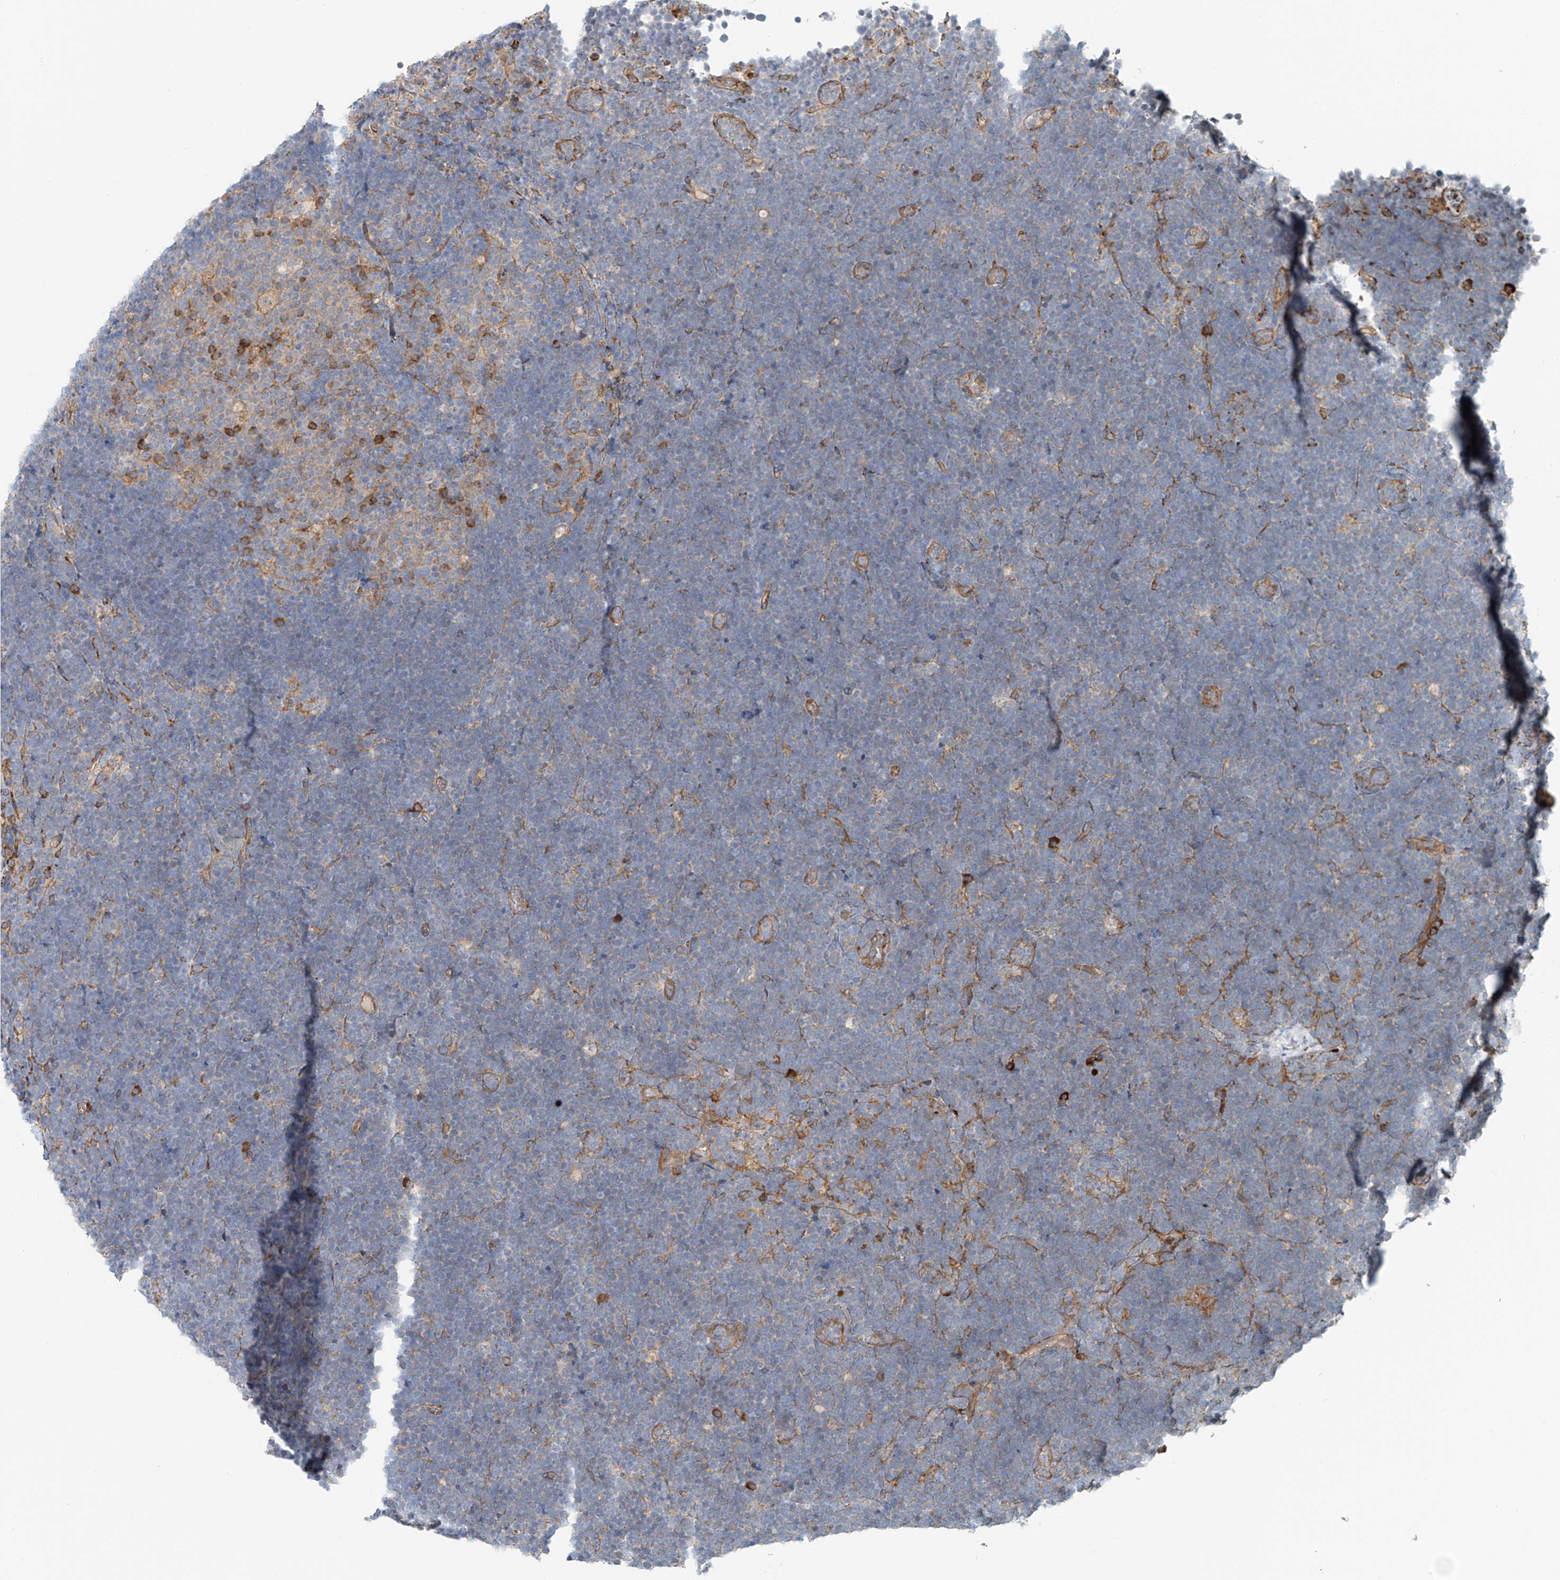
{"staining": {"intensity": "negative", "quantity": "none", "location": "none"}, "tissue": "lymphoma", "cell_type": "Tumor cells", "image_type": "cancer", "snomed": [{"axis": "morphology", "description": "Malignant lymphoma, non-Hodgkin's type, High grade"}, {"axis": "topography", "description": "Lymph node"}], "caption": "Malignant lymphoma, non-Hodgkin's type (high-grade) was stained to show a protein in brown. There is no significant expression in tumor cells.", "gene": "SNAP29", "patient": {"sex": "male", "age": 13}}